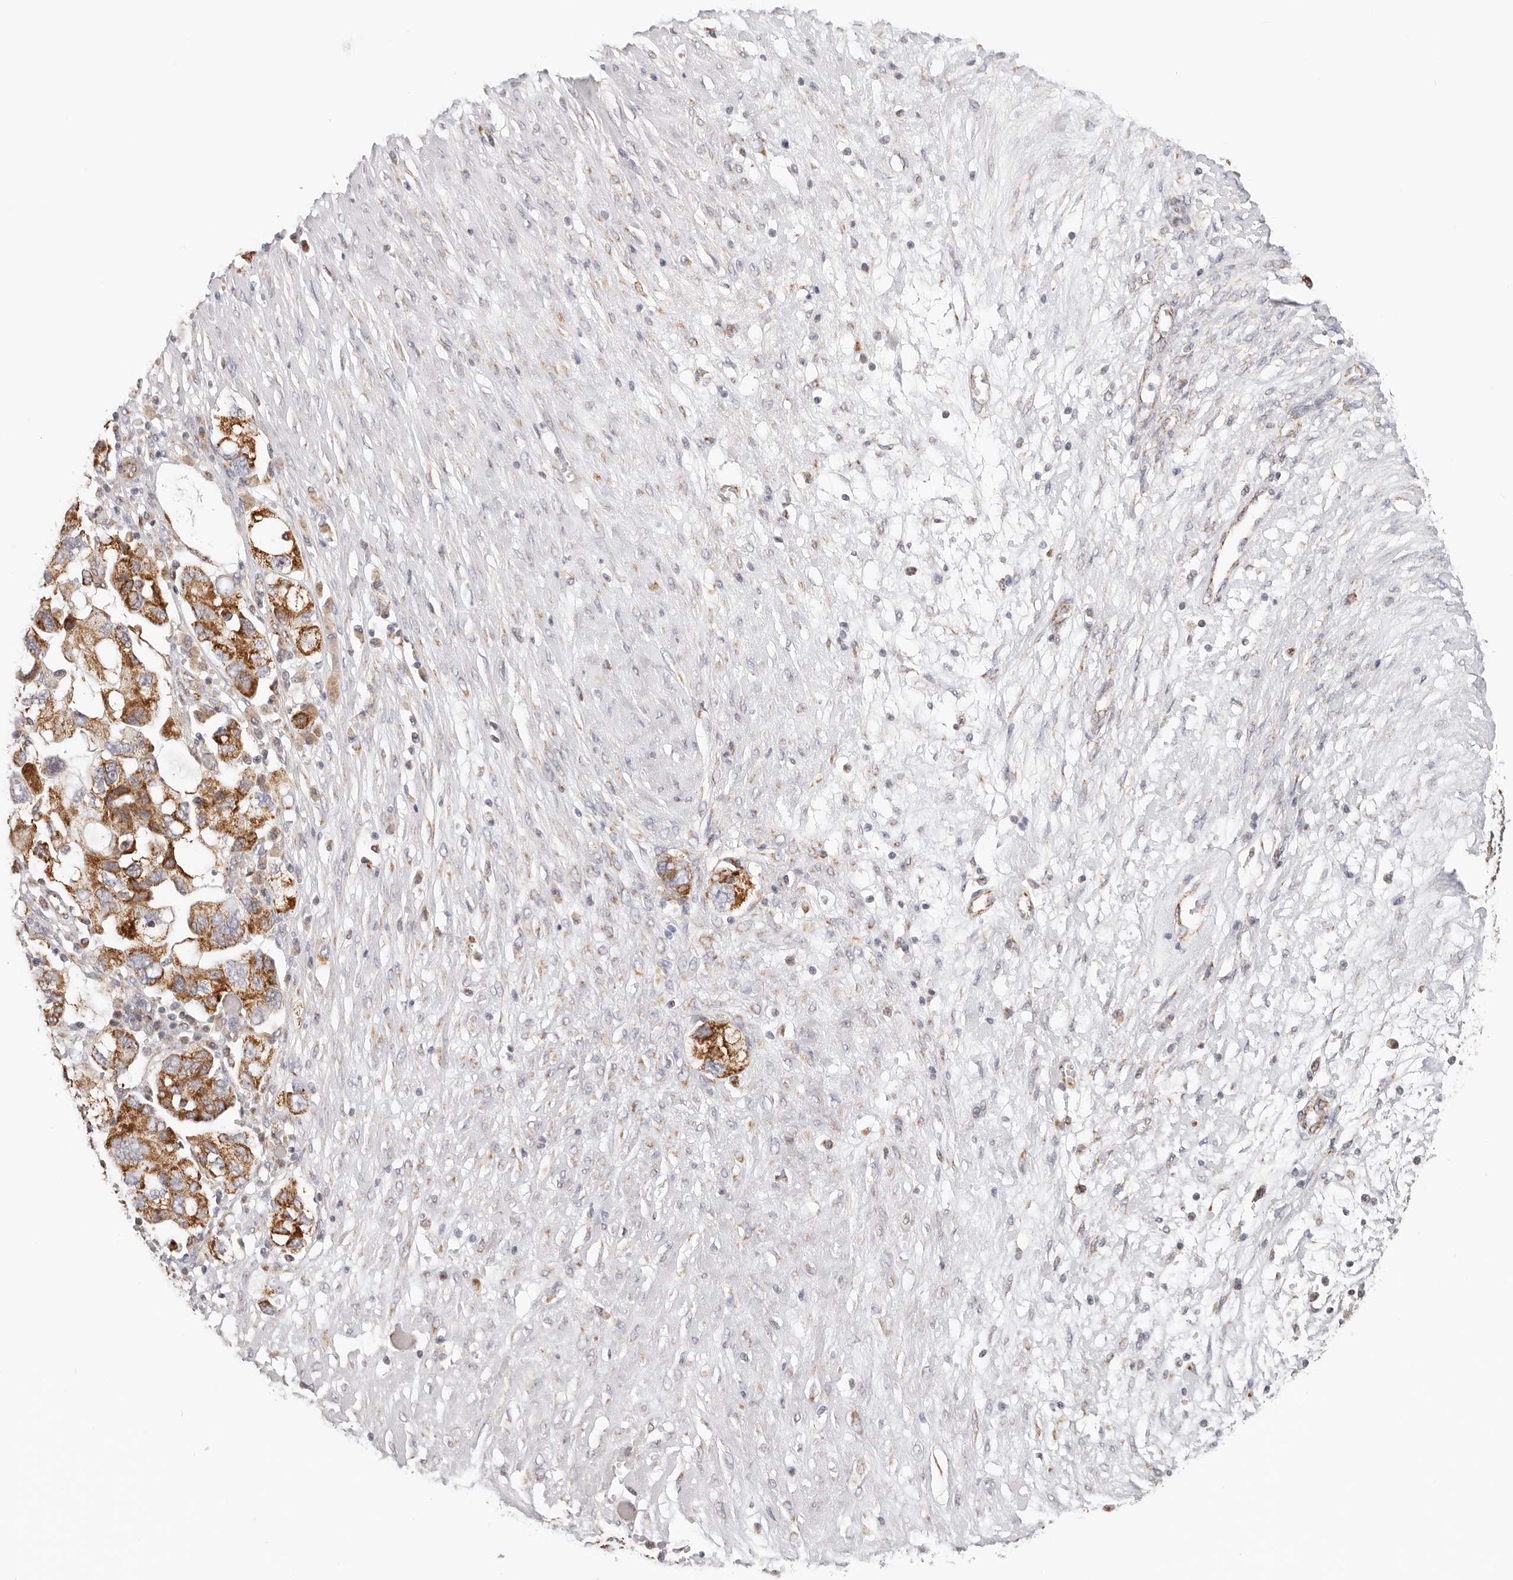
{"staining": {"intensity": "strong", "quantity": ">75%", "location": "cytoplasmic/membranous"}, "tissue": "ovarian cancer", "cell_type": "Tumor cells", "image_type": "cancer", "snomed": [{"axis": "morphology", "description": "Carcinoma, NOS"}, {"axis": "morphology", "description": "Cystadenocarcinoma, serous, NOS"}, {"axis": "topography", "description": "Ovary"}], "caption": "A high-resolution image shows immunohistochemistry (IHC) staining of ovarian carcinoma, which demonstrates strong cytoplasmic/membranous positivity in approximately >75% of tumor cells. Using DAB (brown) and hematoxylin (blue) stains, captured at high magnification using brightfield microscopy.", "gene": "AFDN", "patient": {"sex": "female", "age": 69}}